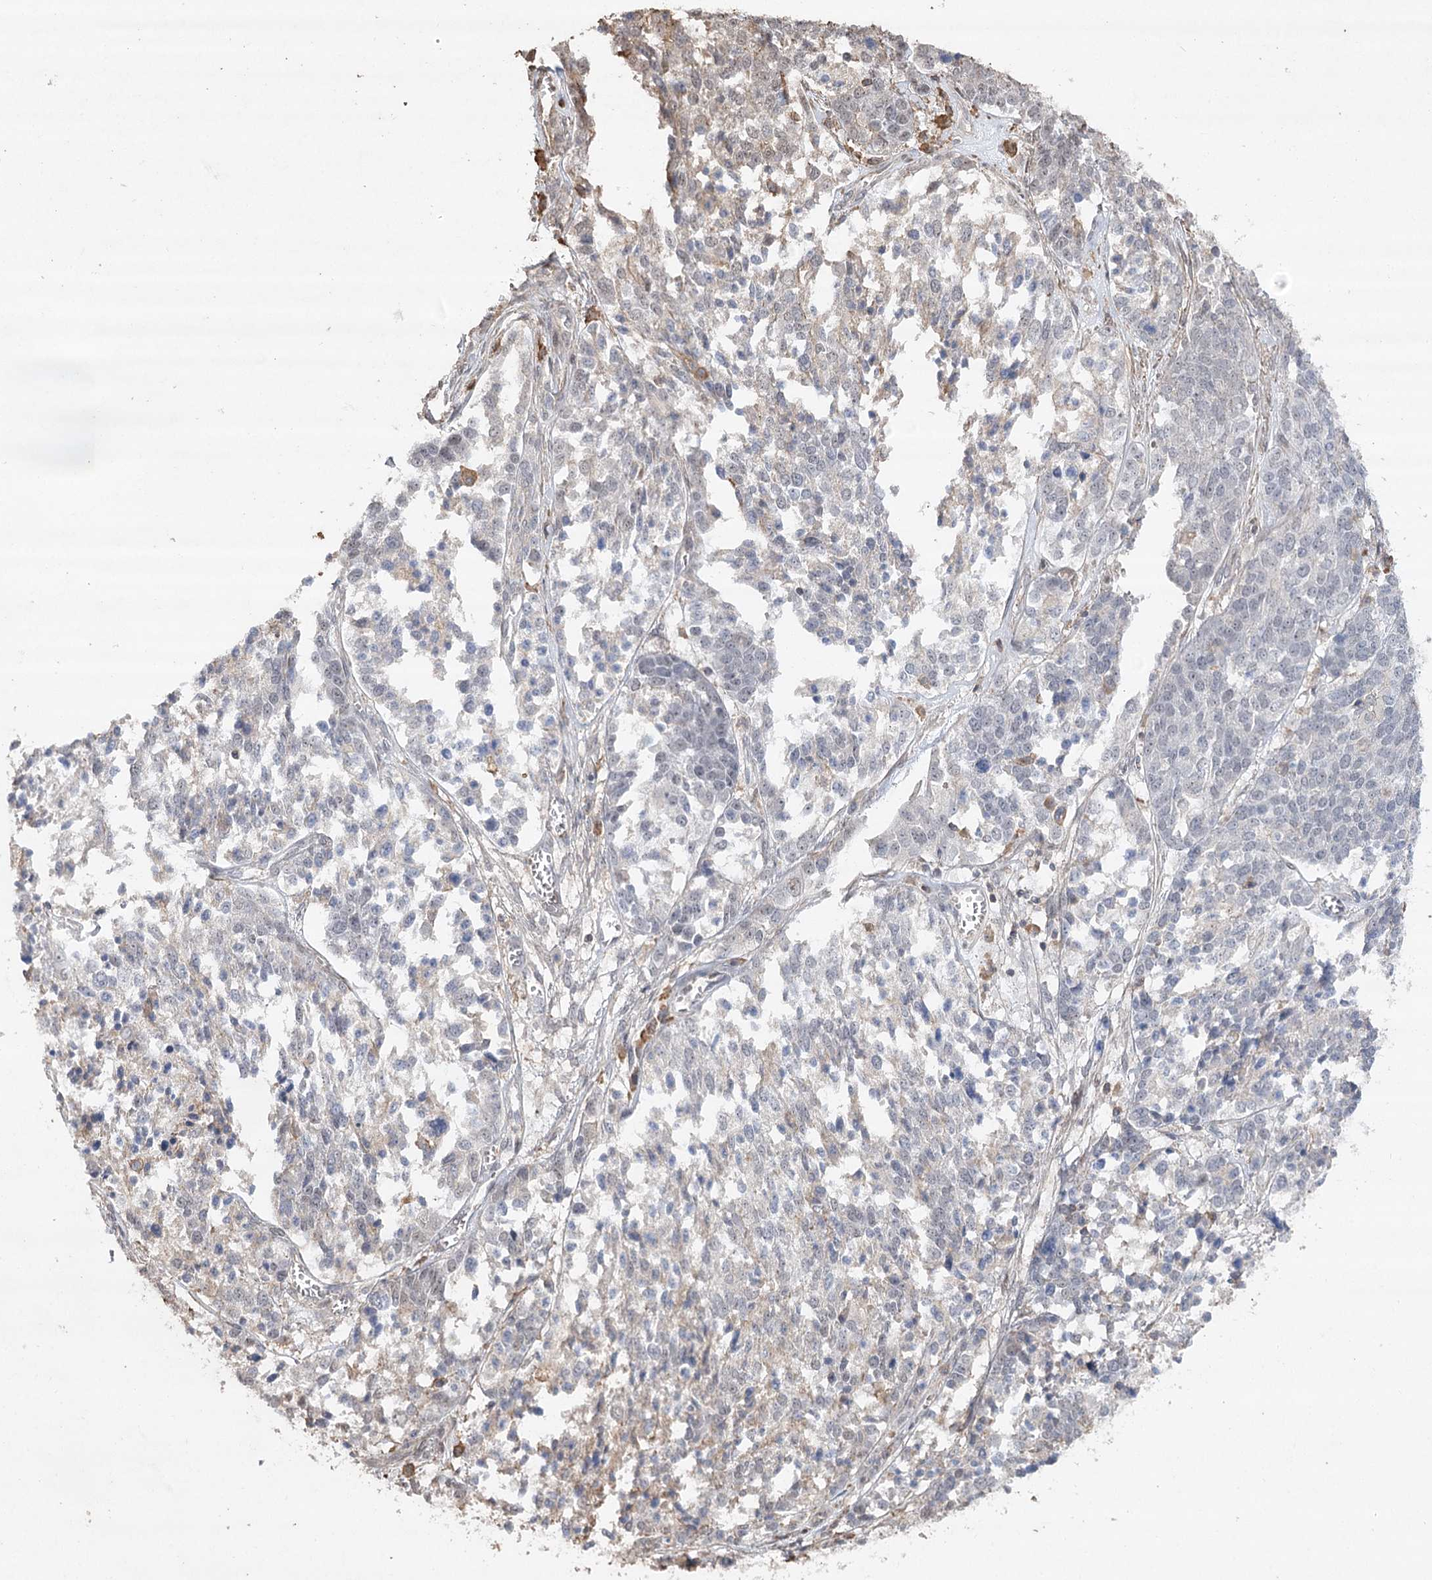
{"staining": {"intensity": "weak", "quantity": "<25%", "location": "nuclear"}, "tissue": "ovarian cancer", "cell_type": "Tumor cells", "image_type": "cancer", "snomed": [{"axis": "morphology", "description": "Cystadenocarcinoma, serous, NOS"}, {"axis": "topography", "description": "Ovary"}], "caption": "Immunohistochemistry of ovarian cancer (serous cystadenocarcinoma) demonstrates no expression in tumor cells.", "gene": "OBSL1", "patient": {"sex": "female", "age": 44}}